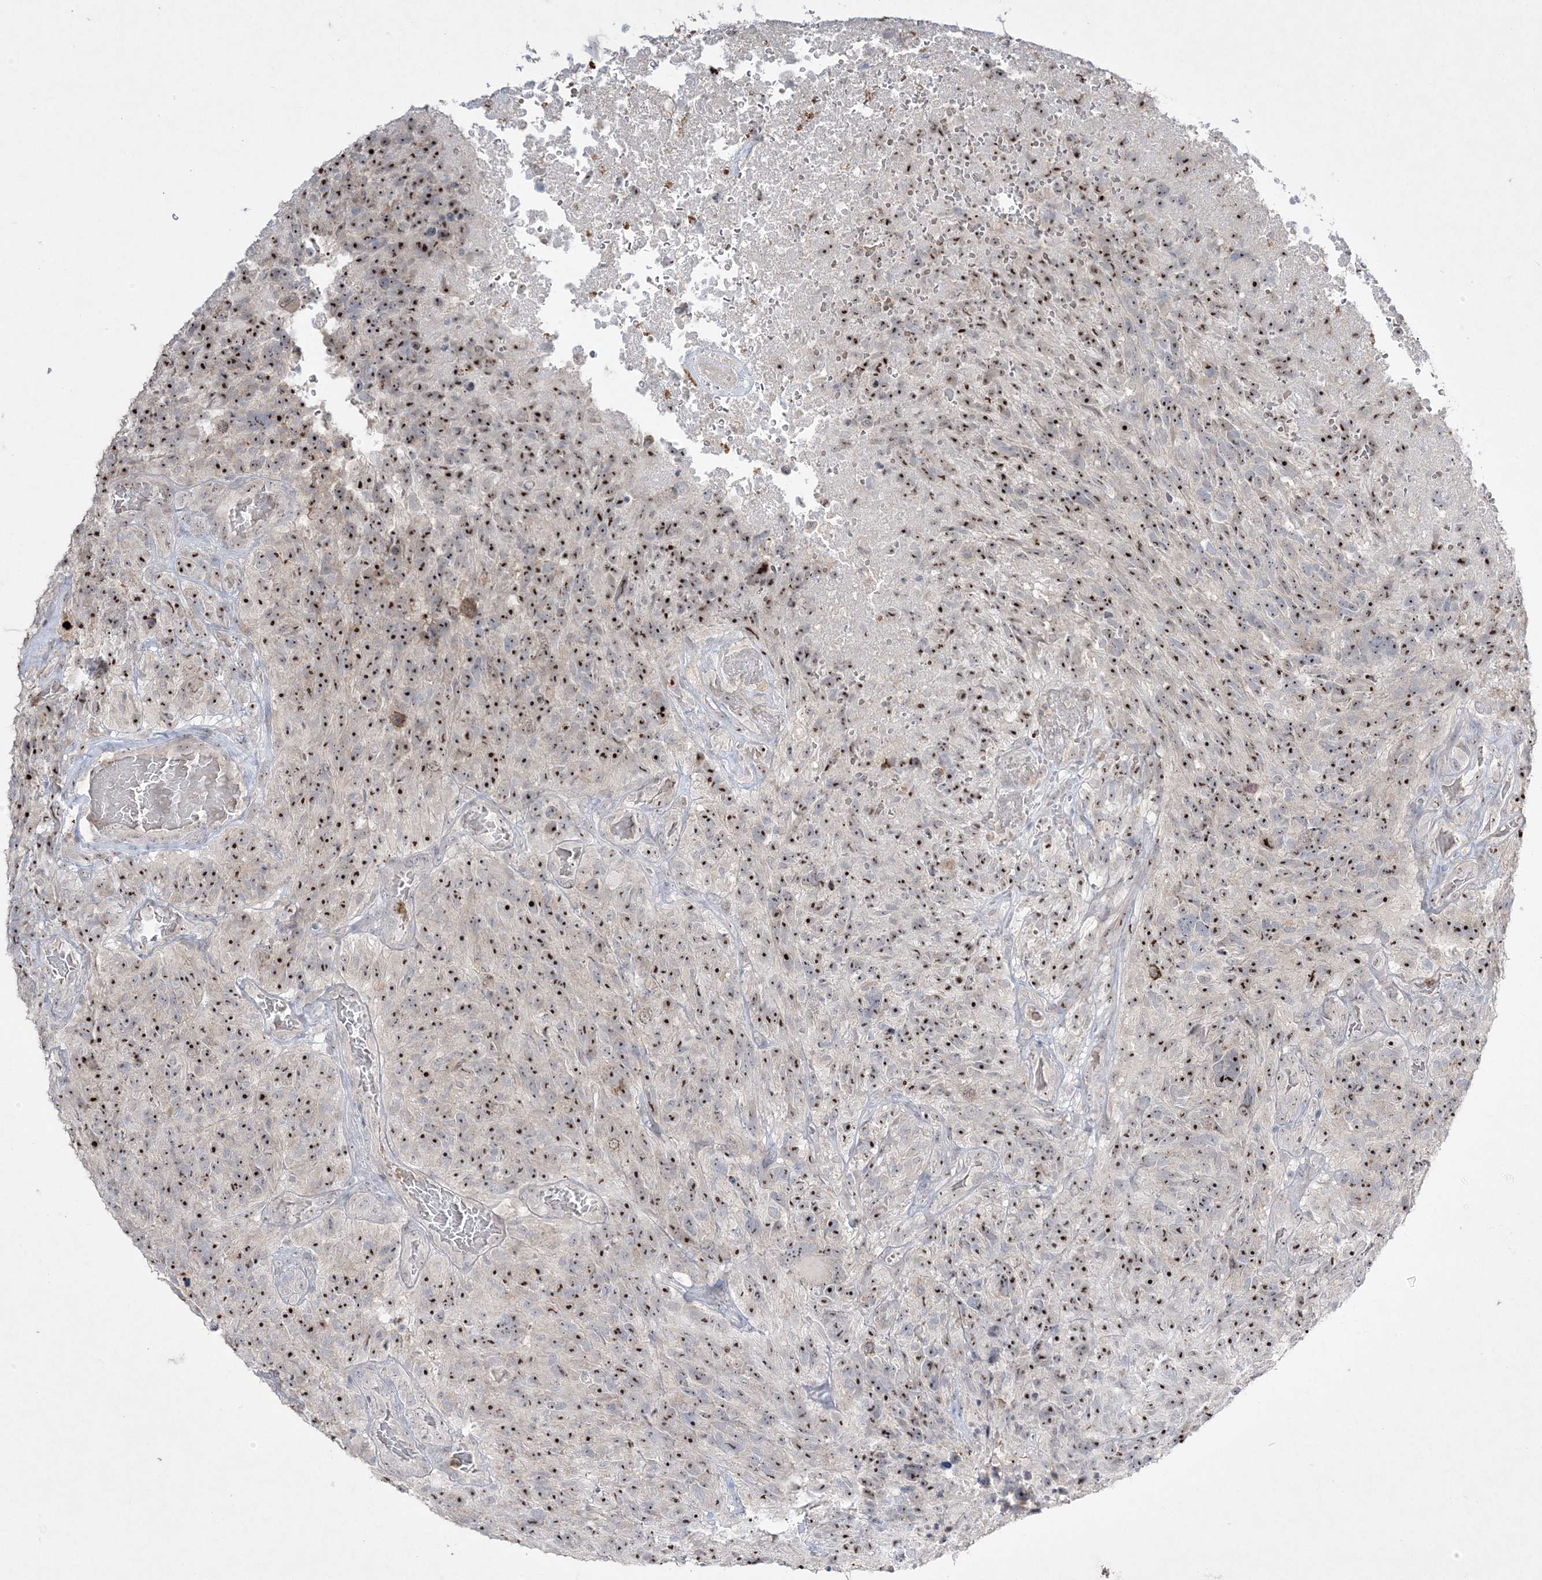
{"staining": {"intensity": "strong", "quantity": ">75%", "location": "nuclear"}, "tissue": "glioma", "cell_type": "Tumor cells", "image_type": "cancer", "snomed": [{"axis": "morphology", "description": "Glioma, malignant, High grade"}, {"axis": "topography", "description": "Brain"}], "caption": "Immunohistochemical staining of glioma demonstrates high levels of strong nuclear positivity in approximately >75% of tumor cells.", "gene": "NOP16", "patient": {"sex": "male", "age": 69}}